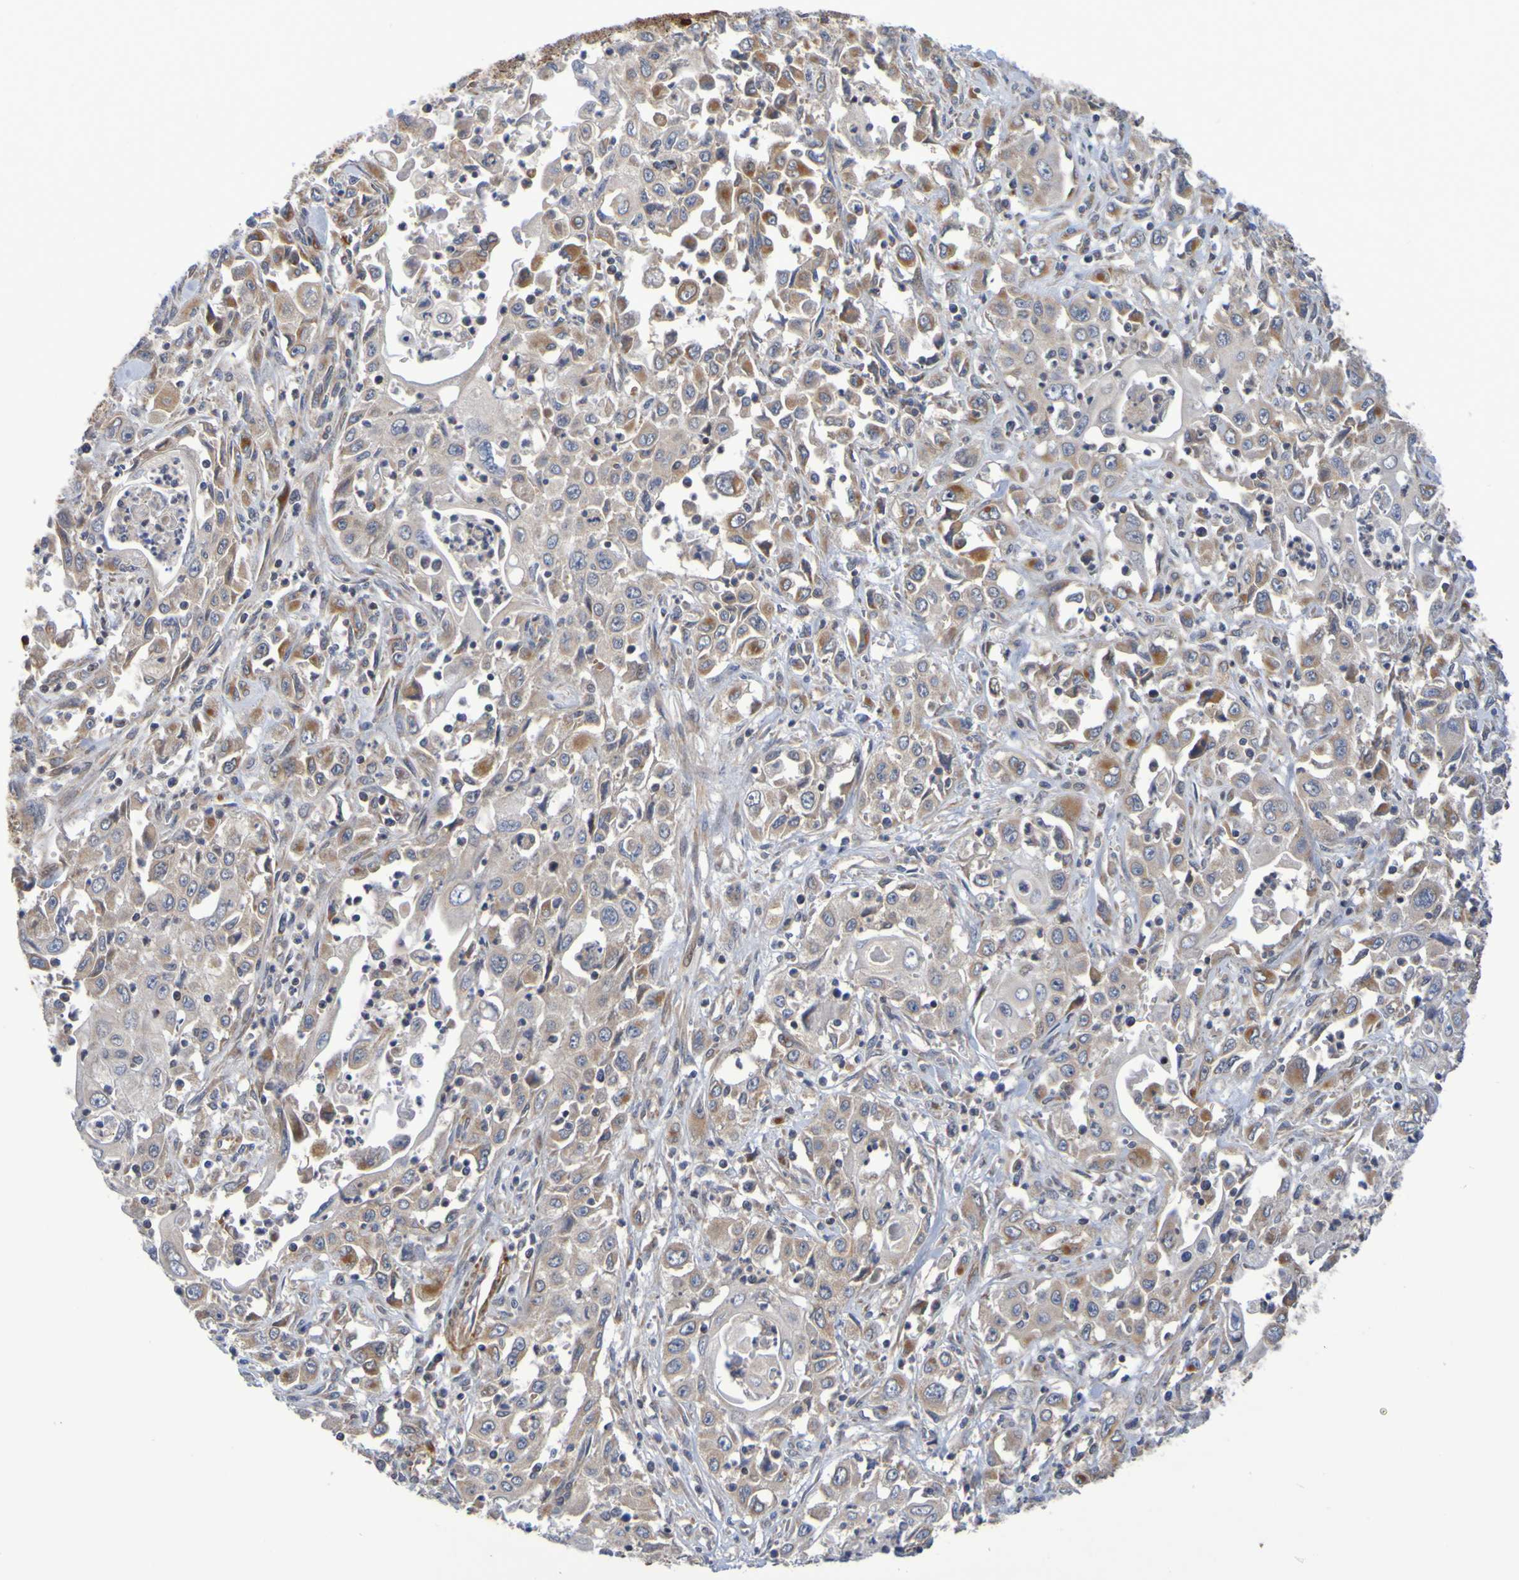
{"staining": {"intensity": "moderate", "quantity": "25%-75%", "location": "cytoplasmic/membranous"}, "tissue": "pancreatic cancer", "cell_type": "Tumor cells", "image_type": "cancer", "snomed": [{"axis": "morphology", "description": "Adenocarcinoma, NOS"}, {"axis": "topography", "description": "Pancreas"}], "caption": "Immunohistochemistry (IHC) micrograph of pancreatic adenocarcinoma stained for a protein (brown), which exhibits medium levels of moderate cytoplasmic/membranous expression in approximately 25%-75% of tumor cells.", "gene": "CCDC51", "patient": {"sex": "male", "age": 70}}